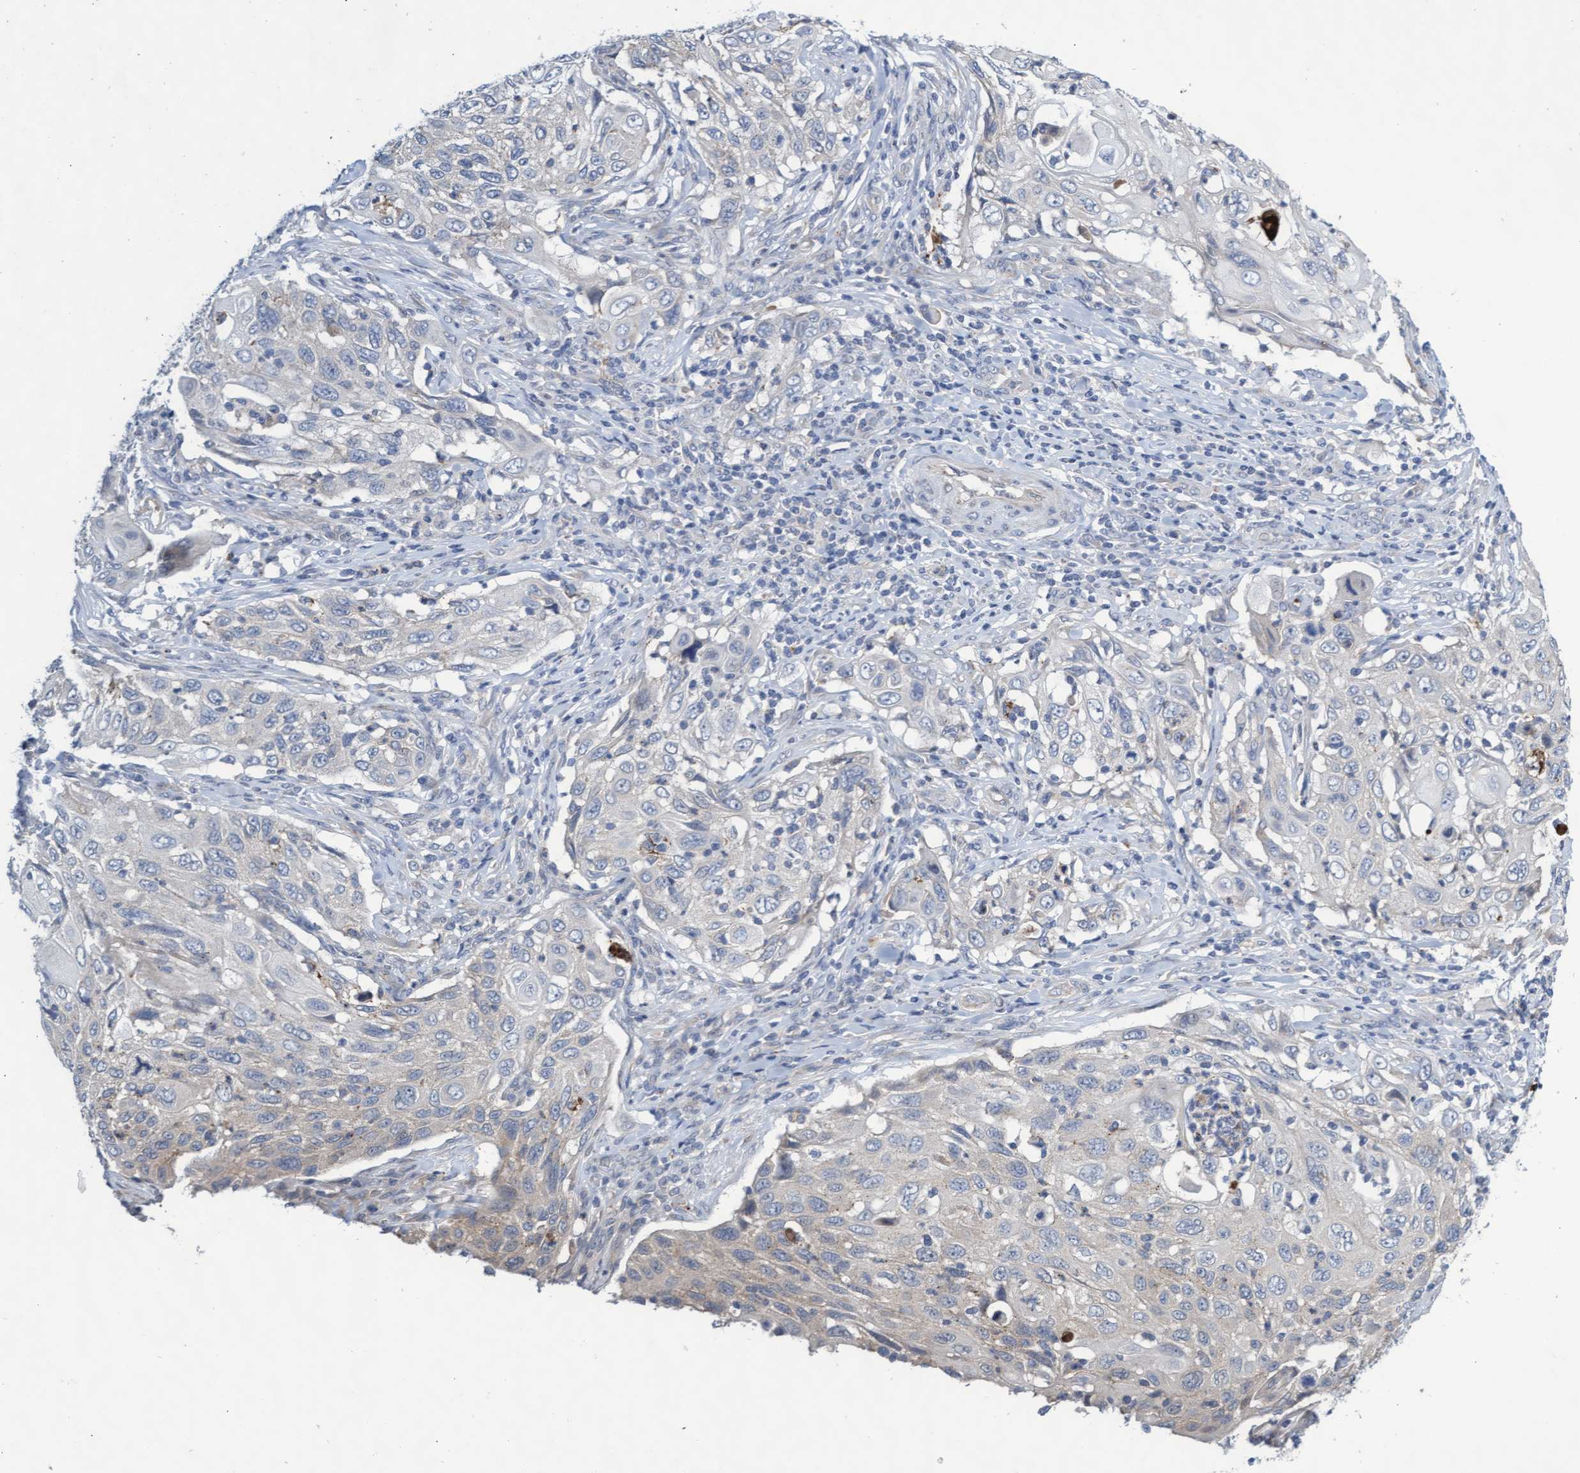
{"staining": {"intensity": "negative", "quantity": "none", "location": "none"}, "tissue": "cervical cancer", "cell_type": "Tumor cells", "image_type": "cancer", "snomed": [{"axis": "morphology", "description": "Squamous cell carcinoma, NOS"}, {"axis": "topography", "description": "Cervix"}], "caption": "Immunohistochemistry photomicrograph of squamous cell carcinoma (cervical) stained for a protein (brown), which demonstrates no positivity in tumor cells. Brightfield microscopy of IHC stained with DAB (brown) and hematoxylin (blue), captured at high magnification.", "gene": "ABCF2", "patient": {"sex": "female", "age": 70}}